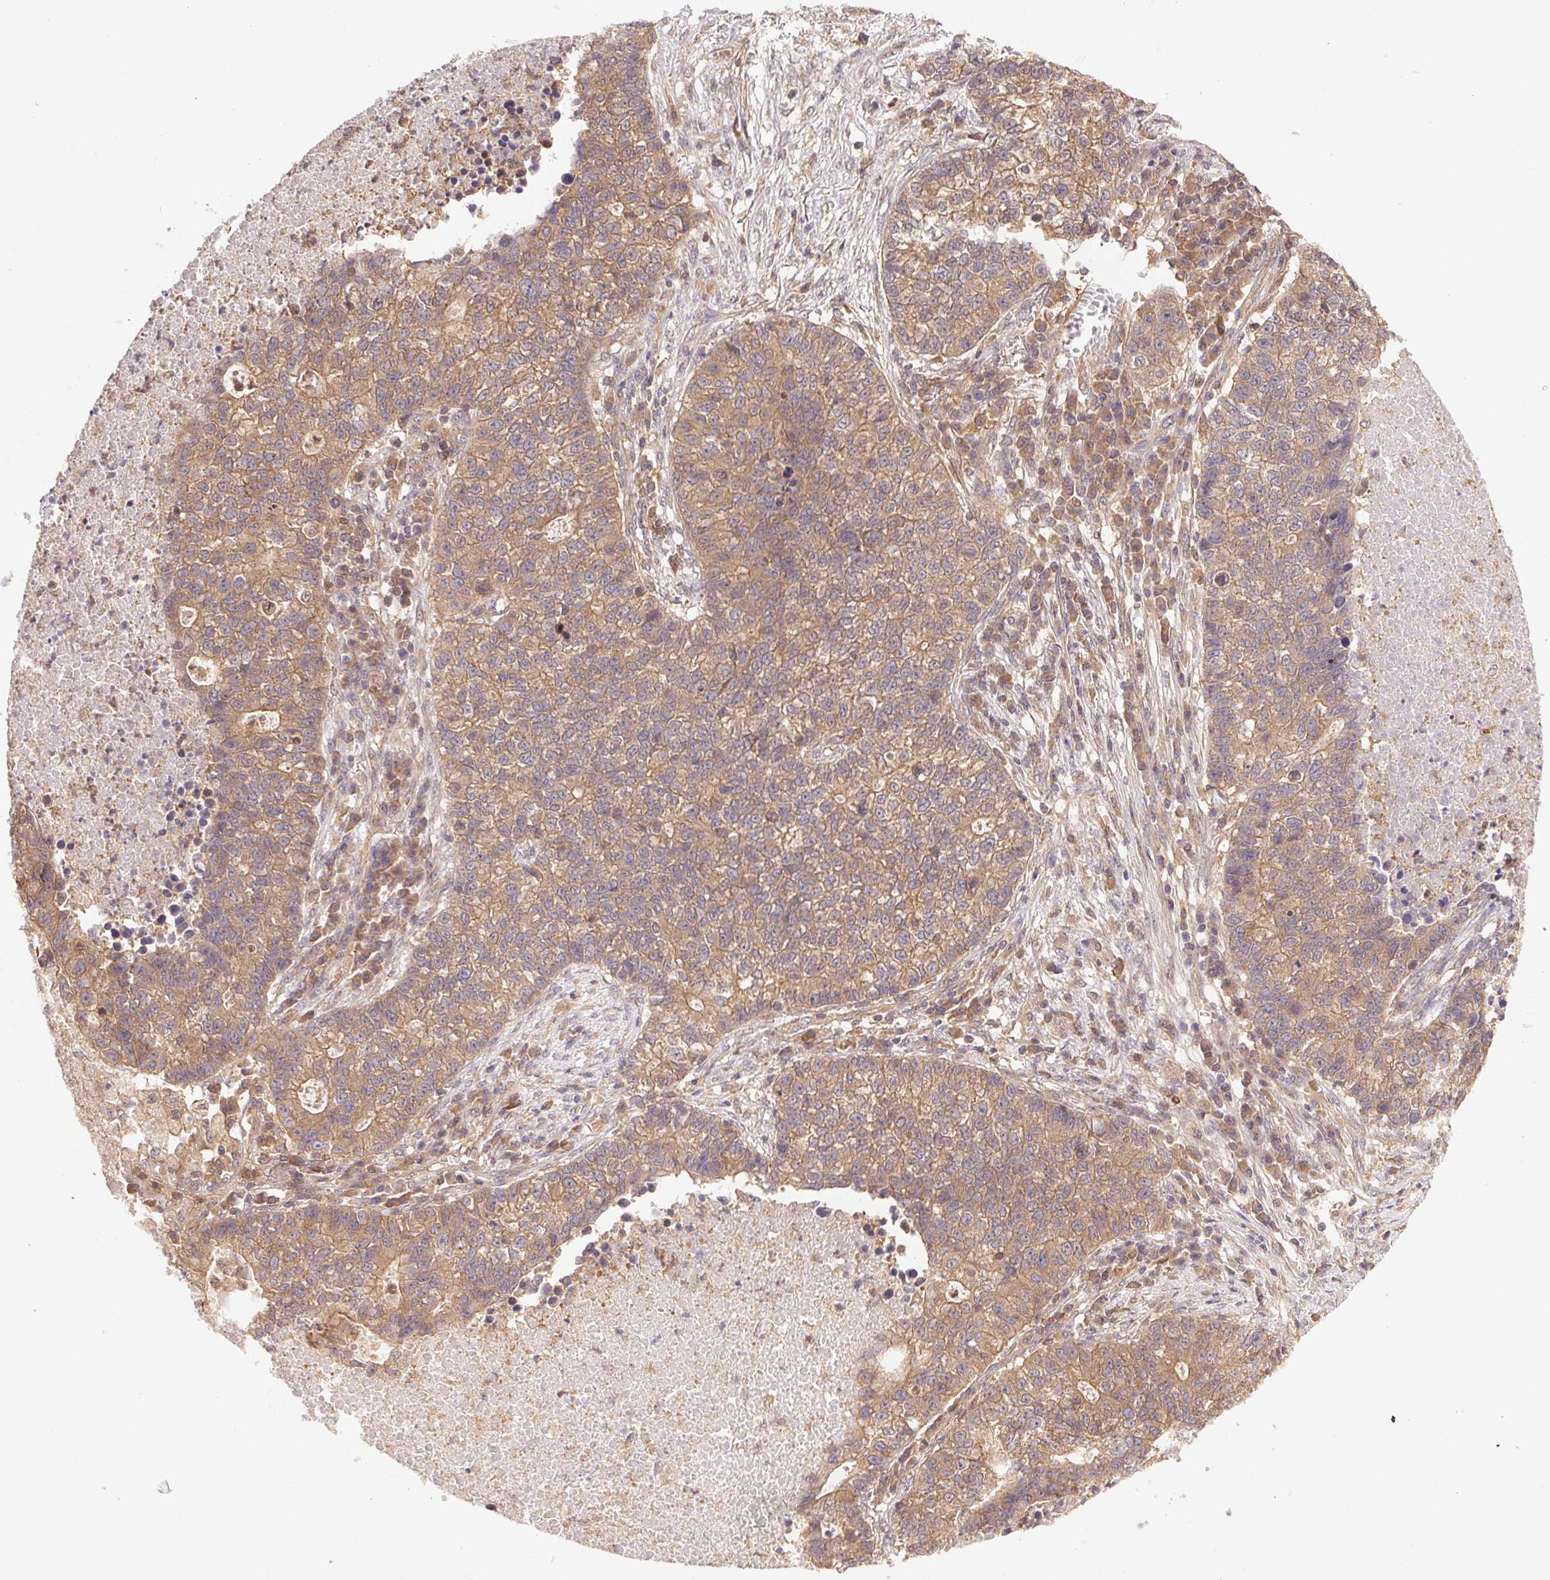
{"staining": {"intensity": "weak", "quantity": ">75%", "location": "cytoplasmic/membranous"}, "tissue": "lung cancer", "cell_type": "Tumor cells", "image_type": "cancer", "snomed": [{"axis": "morphology", "description": "Adenocarcinoma, NOS"}, {"axis": "topography", "description": "Lung"}], "caption": "Protein staining shows weak cytoplasmic/membranous expression in approximately >75% of tumor cells in lung cancer.", "gene": "GDI2", "patient": {"sex": "male", "age": 57}}